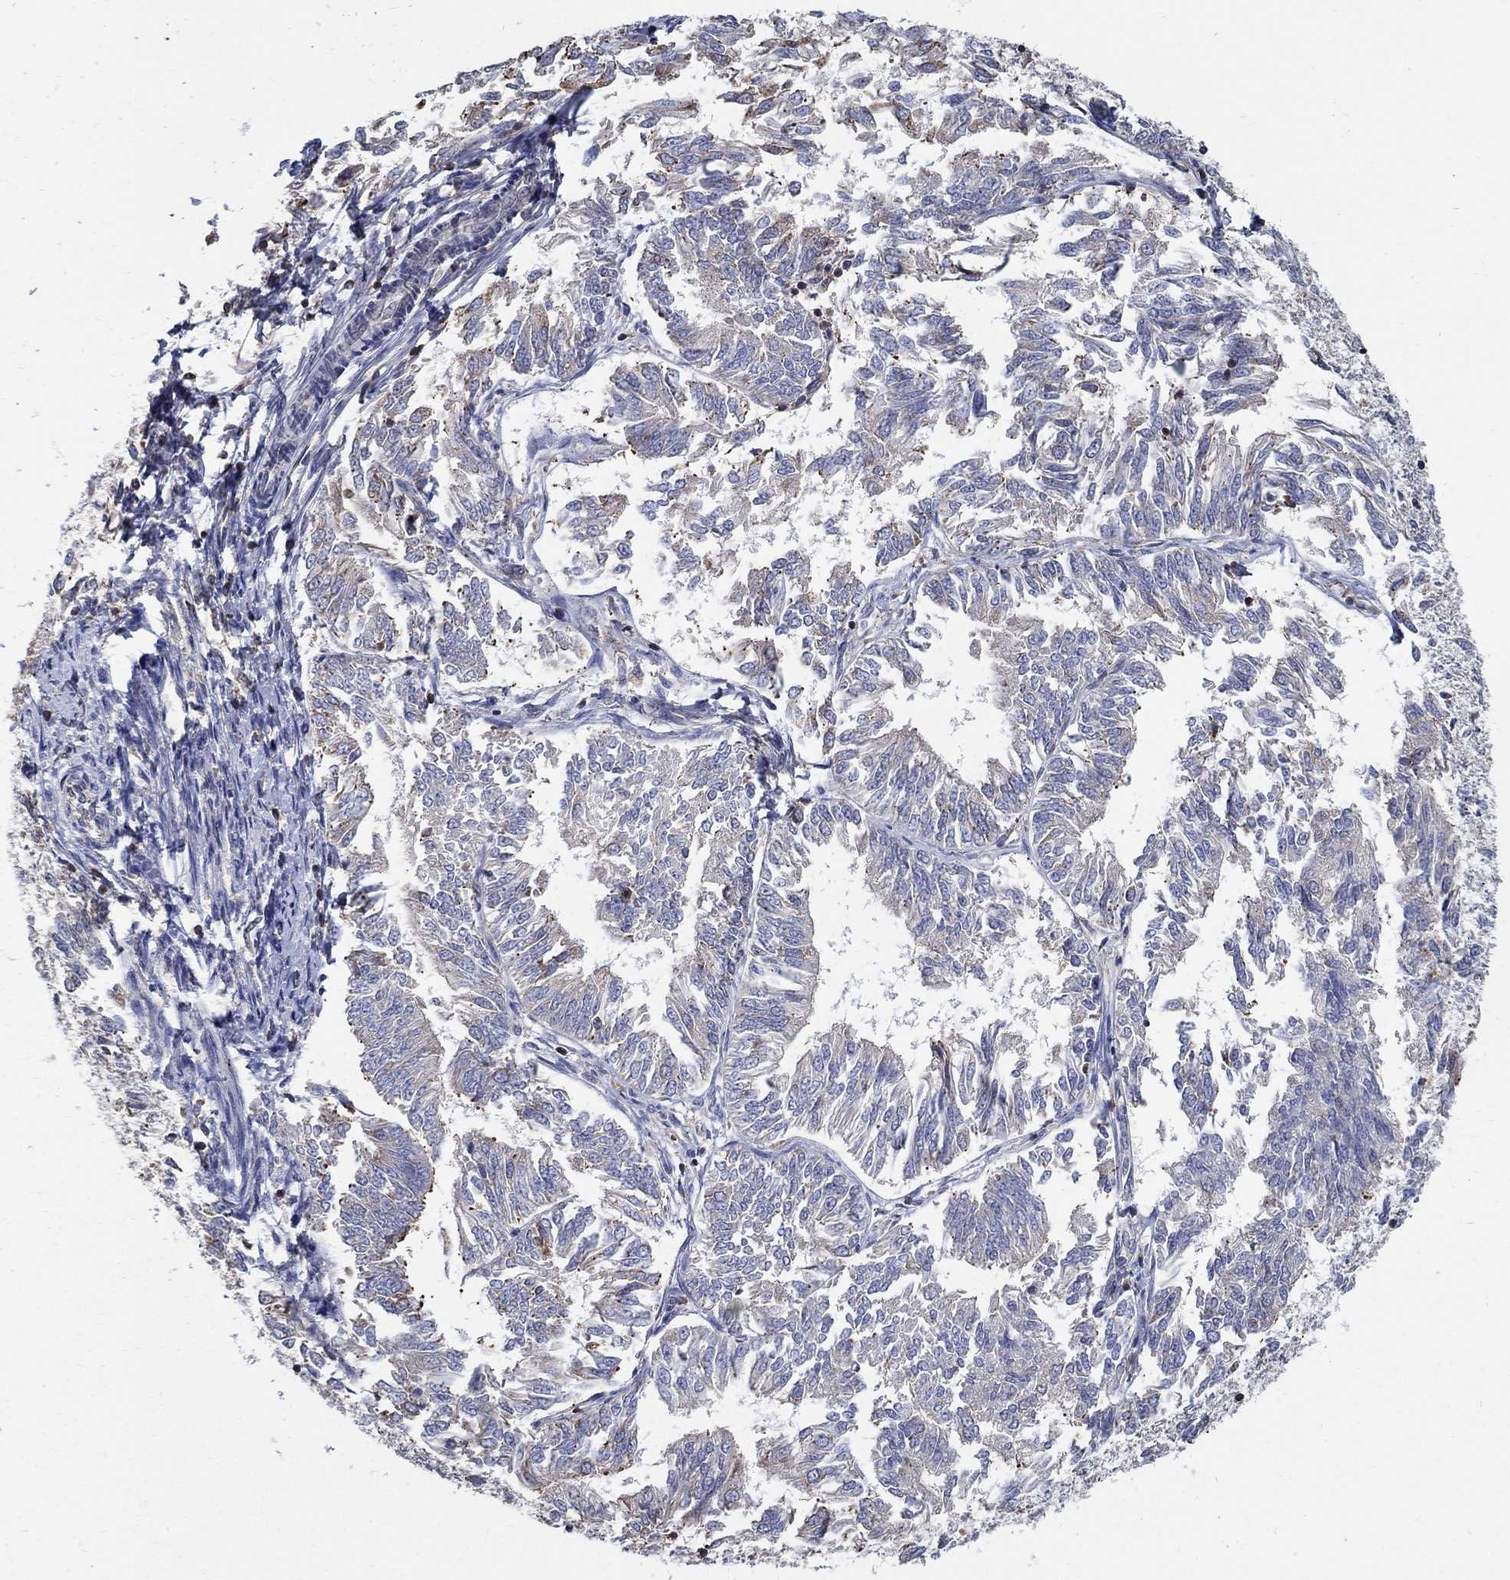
{"staining": {"intensity": "negative", "quantity": "none", "location": "none"}, "tissue": "endometrial cancer", "cell_type": "Tumor cells", "image_type": "cancer", "snomed": [{"axis": "morphology", "description": "Adenocarcinoma, NOS"}, {"axis": "topography", "description": "Endometrium"}], "caption": "DAB (3,3'-diaminobenzidine) immunohistochemical staining of human adenocarcinoma (endometrial) shows no significant expression in tumor cells. (Brightfield microscopy of DAB (3,3'-diaminobenzidine) immunohistochemistry (IHC) at high magnification).", "gene": "AGAP2", "patient": {"sex": "female", "age": 58}}